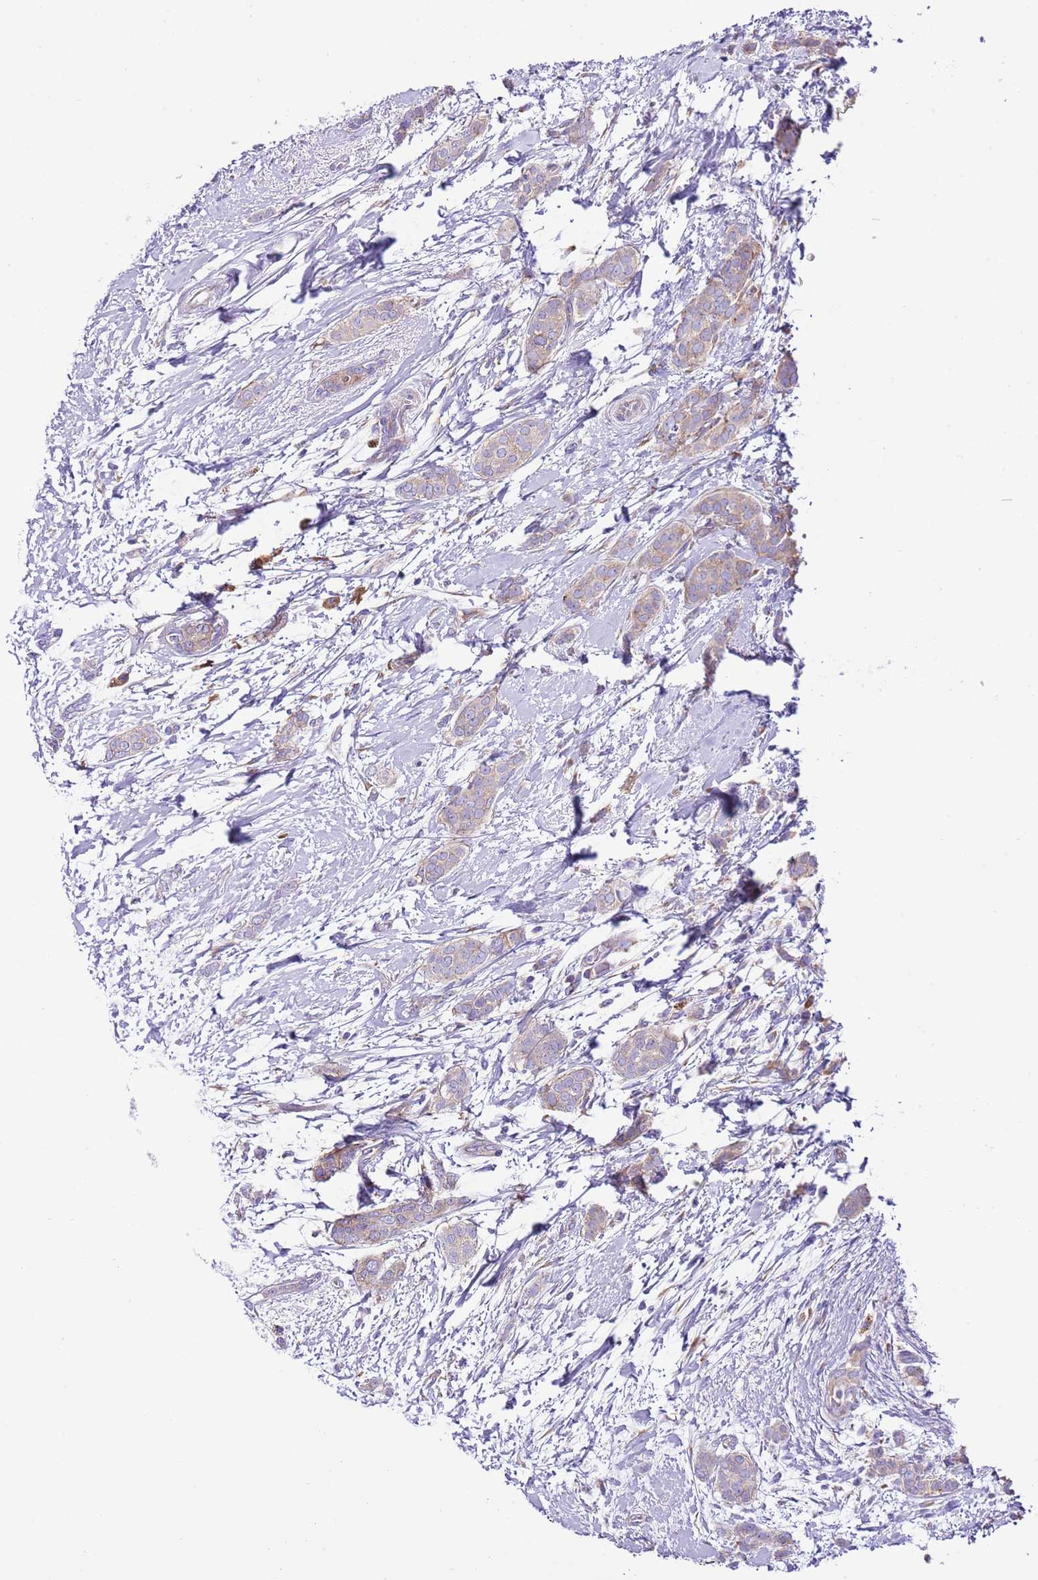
{"staining": {"intensity": "weak", "quantity": ">75%", "location": "cytoplasmic/membranous"}, "tissue": "breast cancer", "cell_type": "Tumor cells", "image_type": "cancer", "snomed": [{"axis": "morphology", "description": "Duct carcinoma"}, {"axis": "topography", "description": "Breast"}], "caption": "Brown immunohistochemical staining in breast cancer shows weak cytoplasmic/membranous staining in approximately >75% of tumor cells. (Brightfield microscopy of DAB IHC at high magnification).", "gene": "RPS10", "patient": {"sex": "female", "age": 72}}